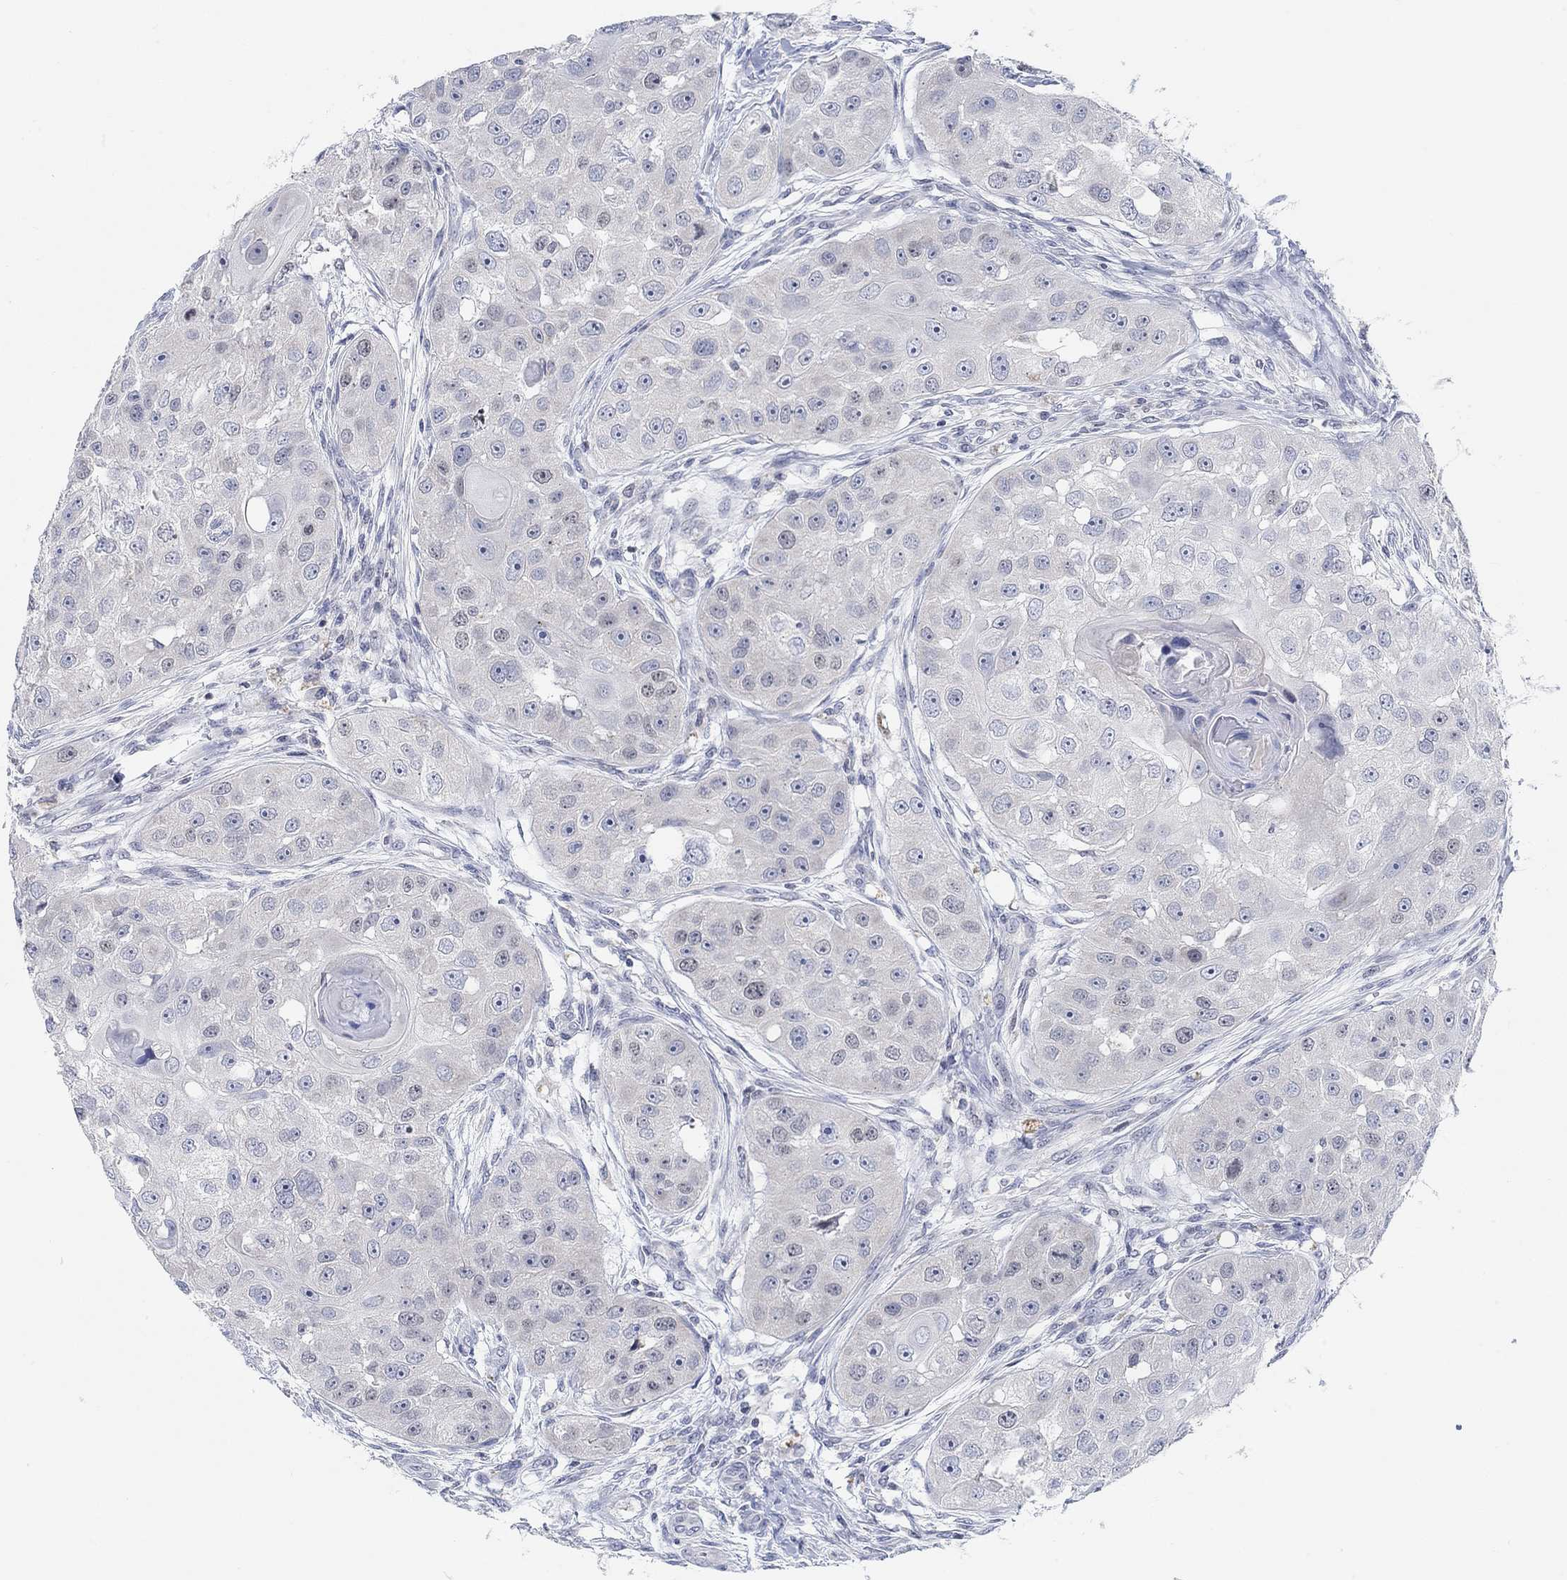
{"staining": {"intensity": "negative", "quantity": "none", "location": "none"}, "tissue": "head and neck cancer", "cell_type": "Tumor cells", "image_type": "cancer", "snomed": [{"axis": "morphology", "description": "Squamous cell carcinoma, NOS"}, {"axis": "topography", "description": "Head-Neck"}], "caption": "Tumor cells are negative for brown protein staining in squamous cell carcinoma (head and neck).", "gene": "ATP6V1E2", "patient": {"sex": "male", "age": 51}}